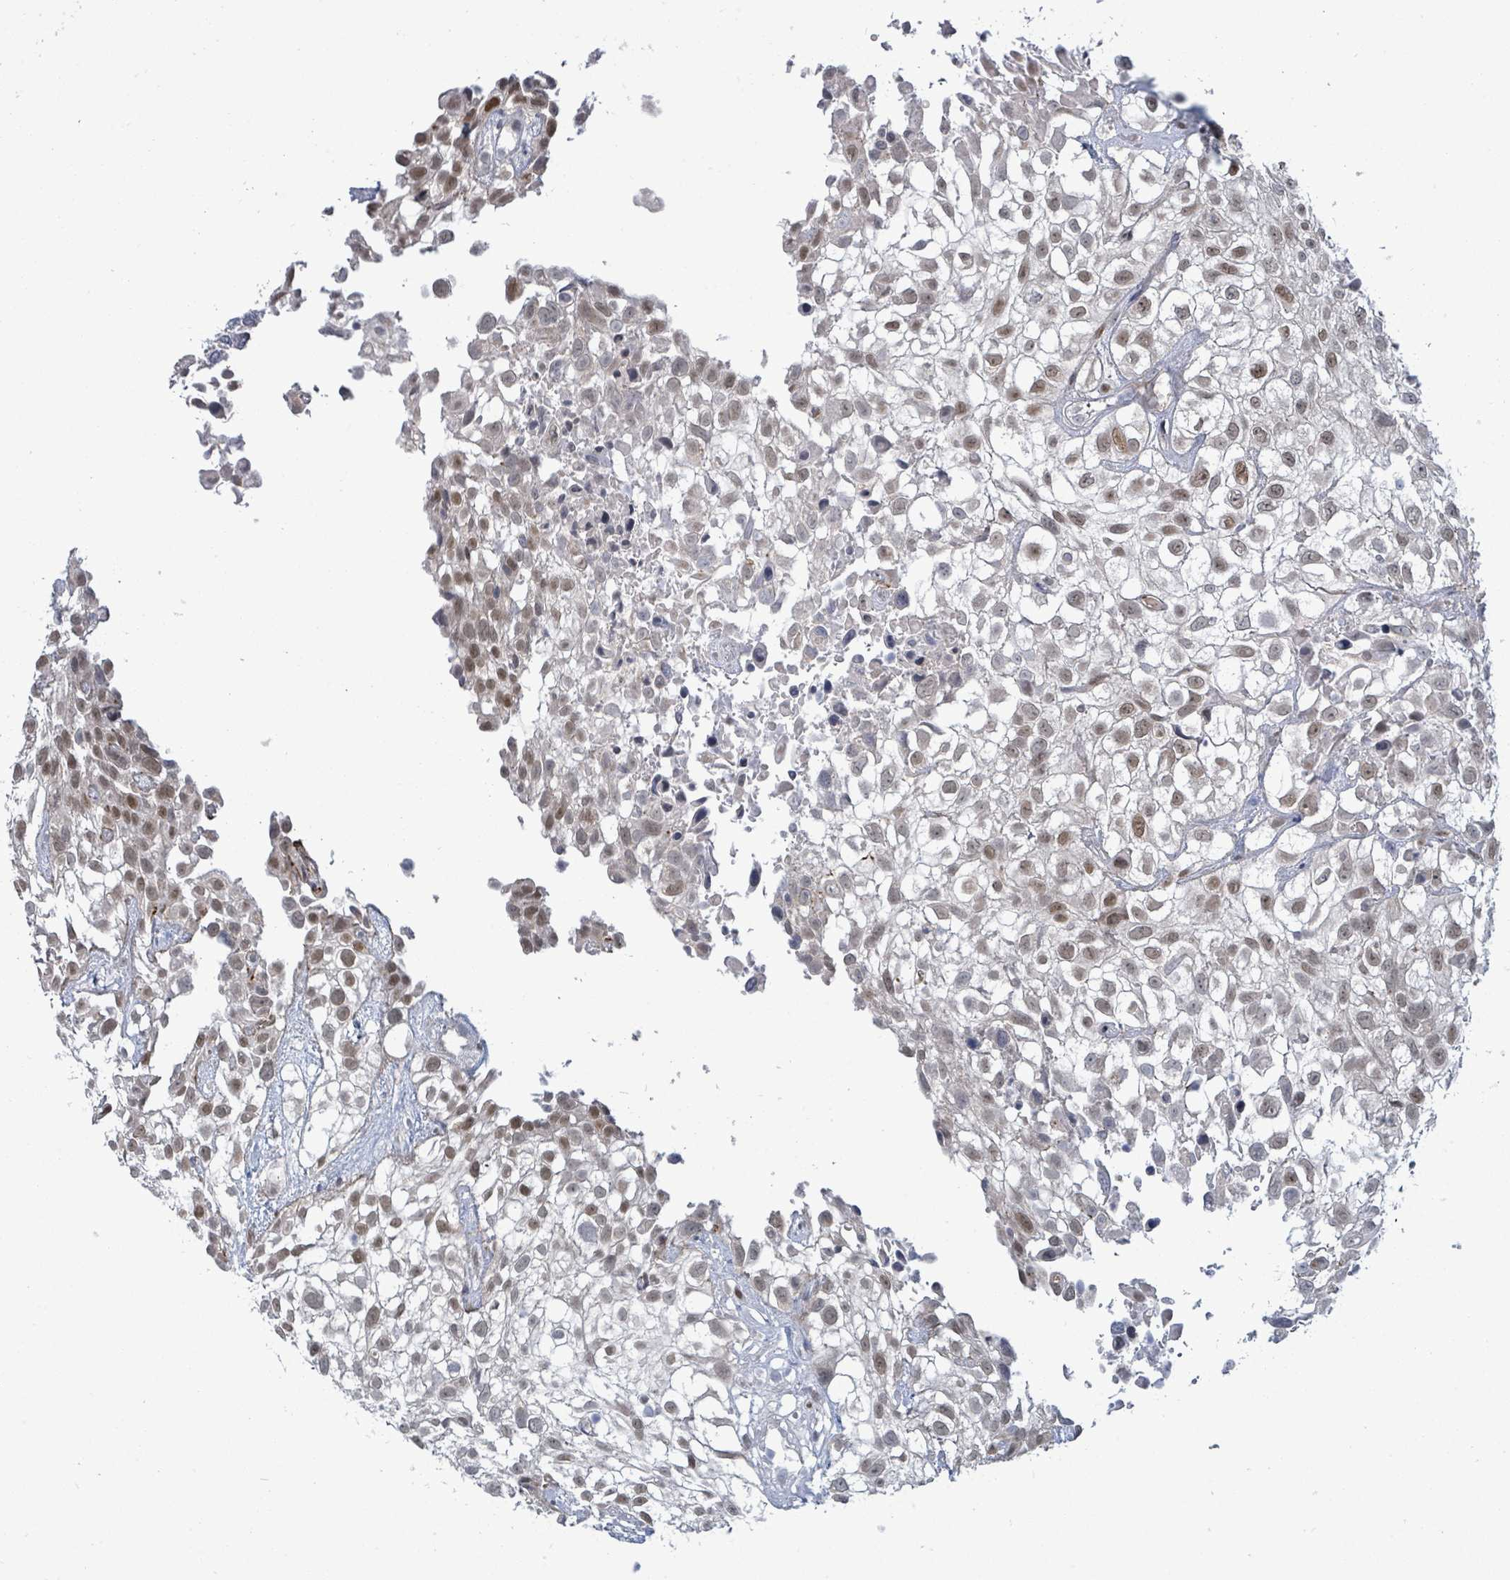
{"staining": {"intensity": "moderate", "quantity": ">75%", "location": "nuclear"}, "tissue": "urothelial cancer", "cell_type": "Tumor cells", "image_type": "cancer", "snomed": [{"axis": "morphology", "description": "Urothelial carcinoma, High grade"}, {"axis": "topography", "description": "Urinary bladder"}], "caption": "Urothelial cancer stained with IHC demonstrates moderate nuclear expression in approximately >75% of tumor cells.", "gene": "ZFPM1", "patient": {"sex": "male", "age": 56}}